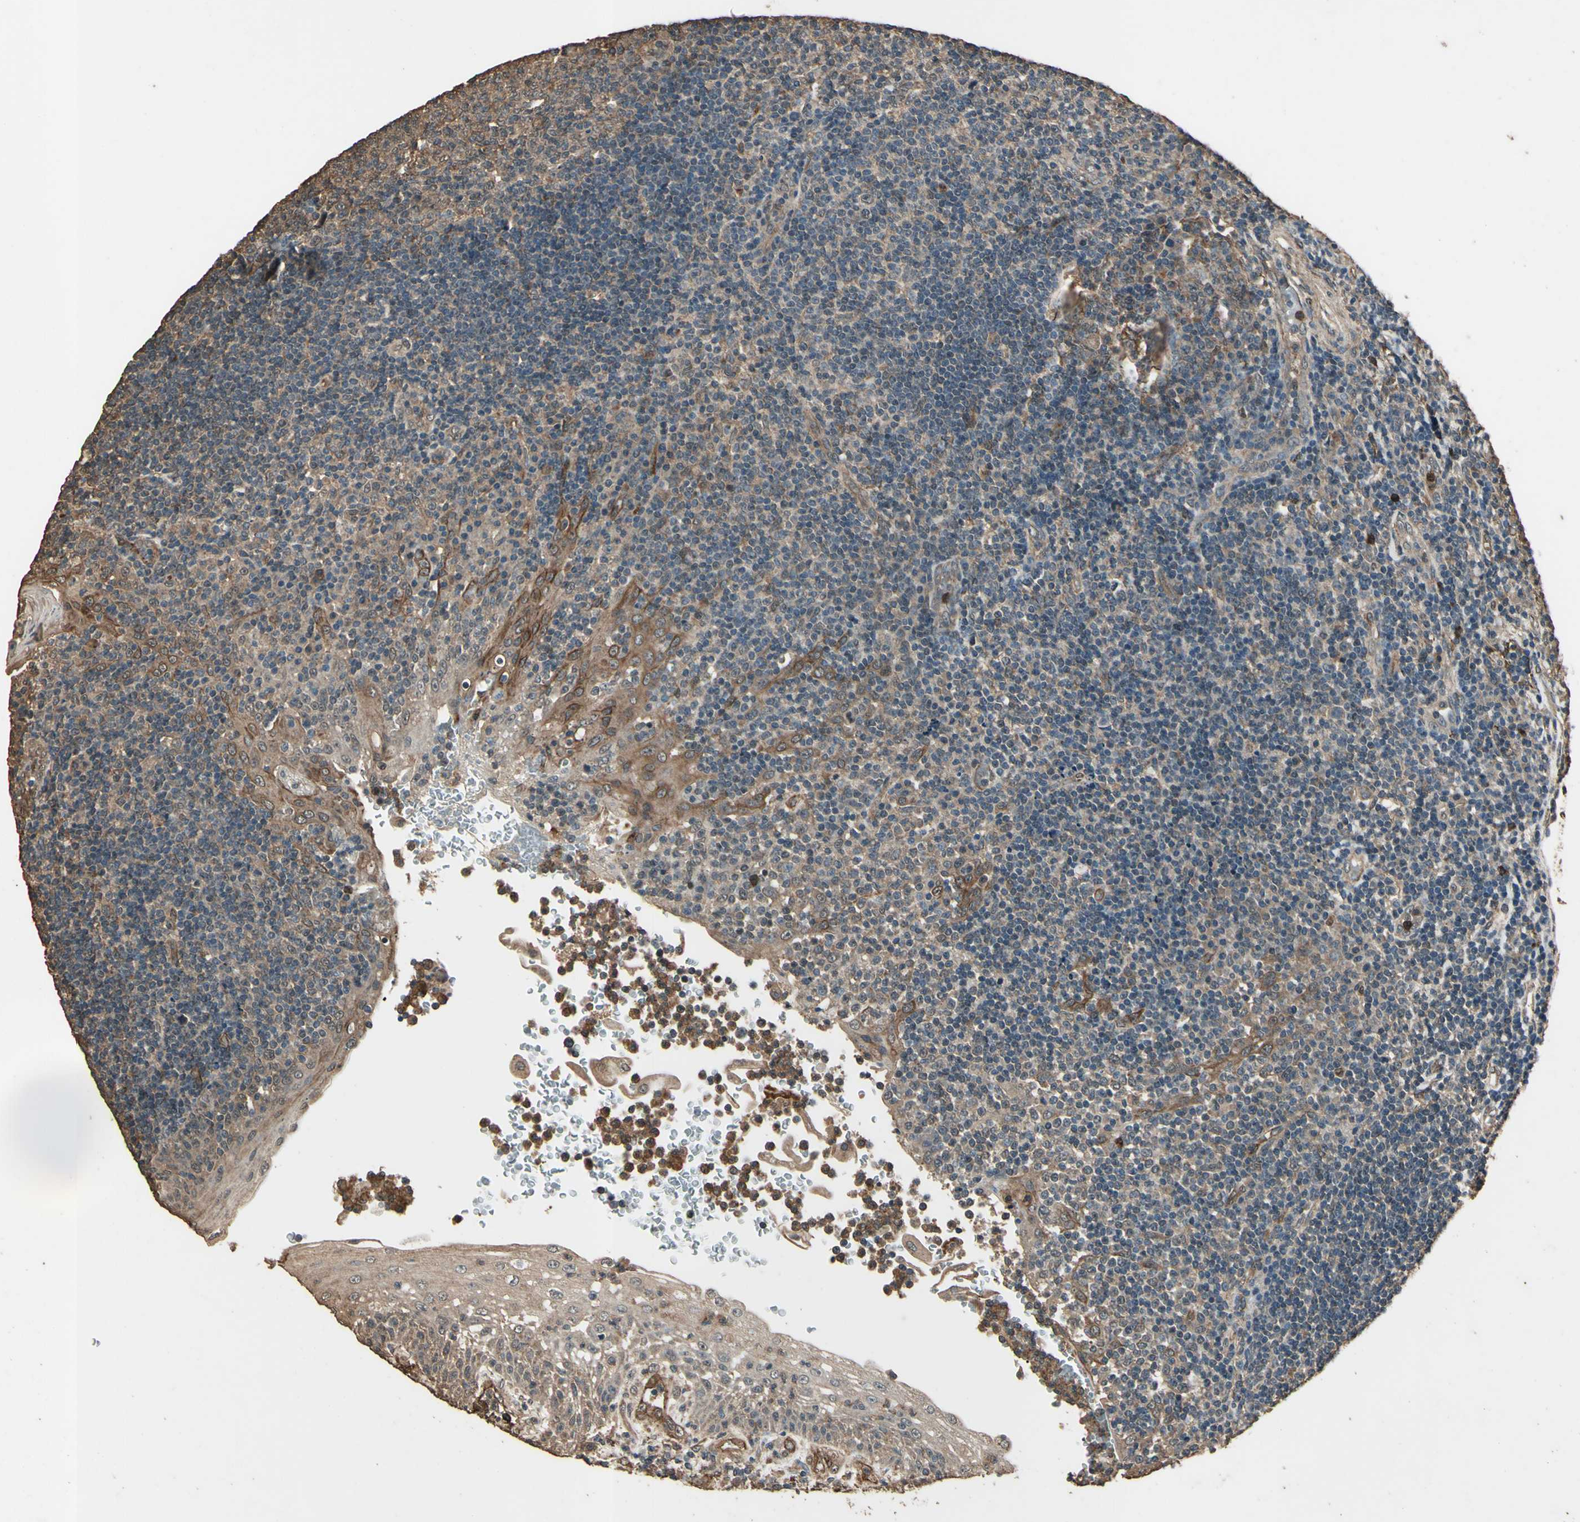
{"staining": {"intensity": "moderate", "quantity": ">75%", "location": "cytoplasmic/membranous"}, "tissue": "tonsil", "cell_type": "Germinal center cells", "image_type": "normal", "snomed": [{"axis": "morphology", "description": "Normal tissue, NOS"}, {"axis": "topography", "description": "Tonsil"}], "caption": "The immunohistochemical stain labels moderate cytoplasmic/membranous positivity in germinal center cells of normal tonsil.", "gene": "TSPO", "patient": {"sex": "female", "age": 40}}